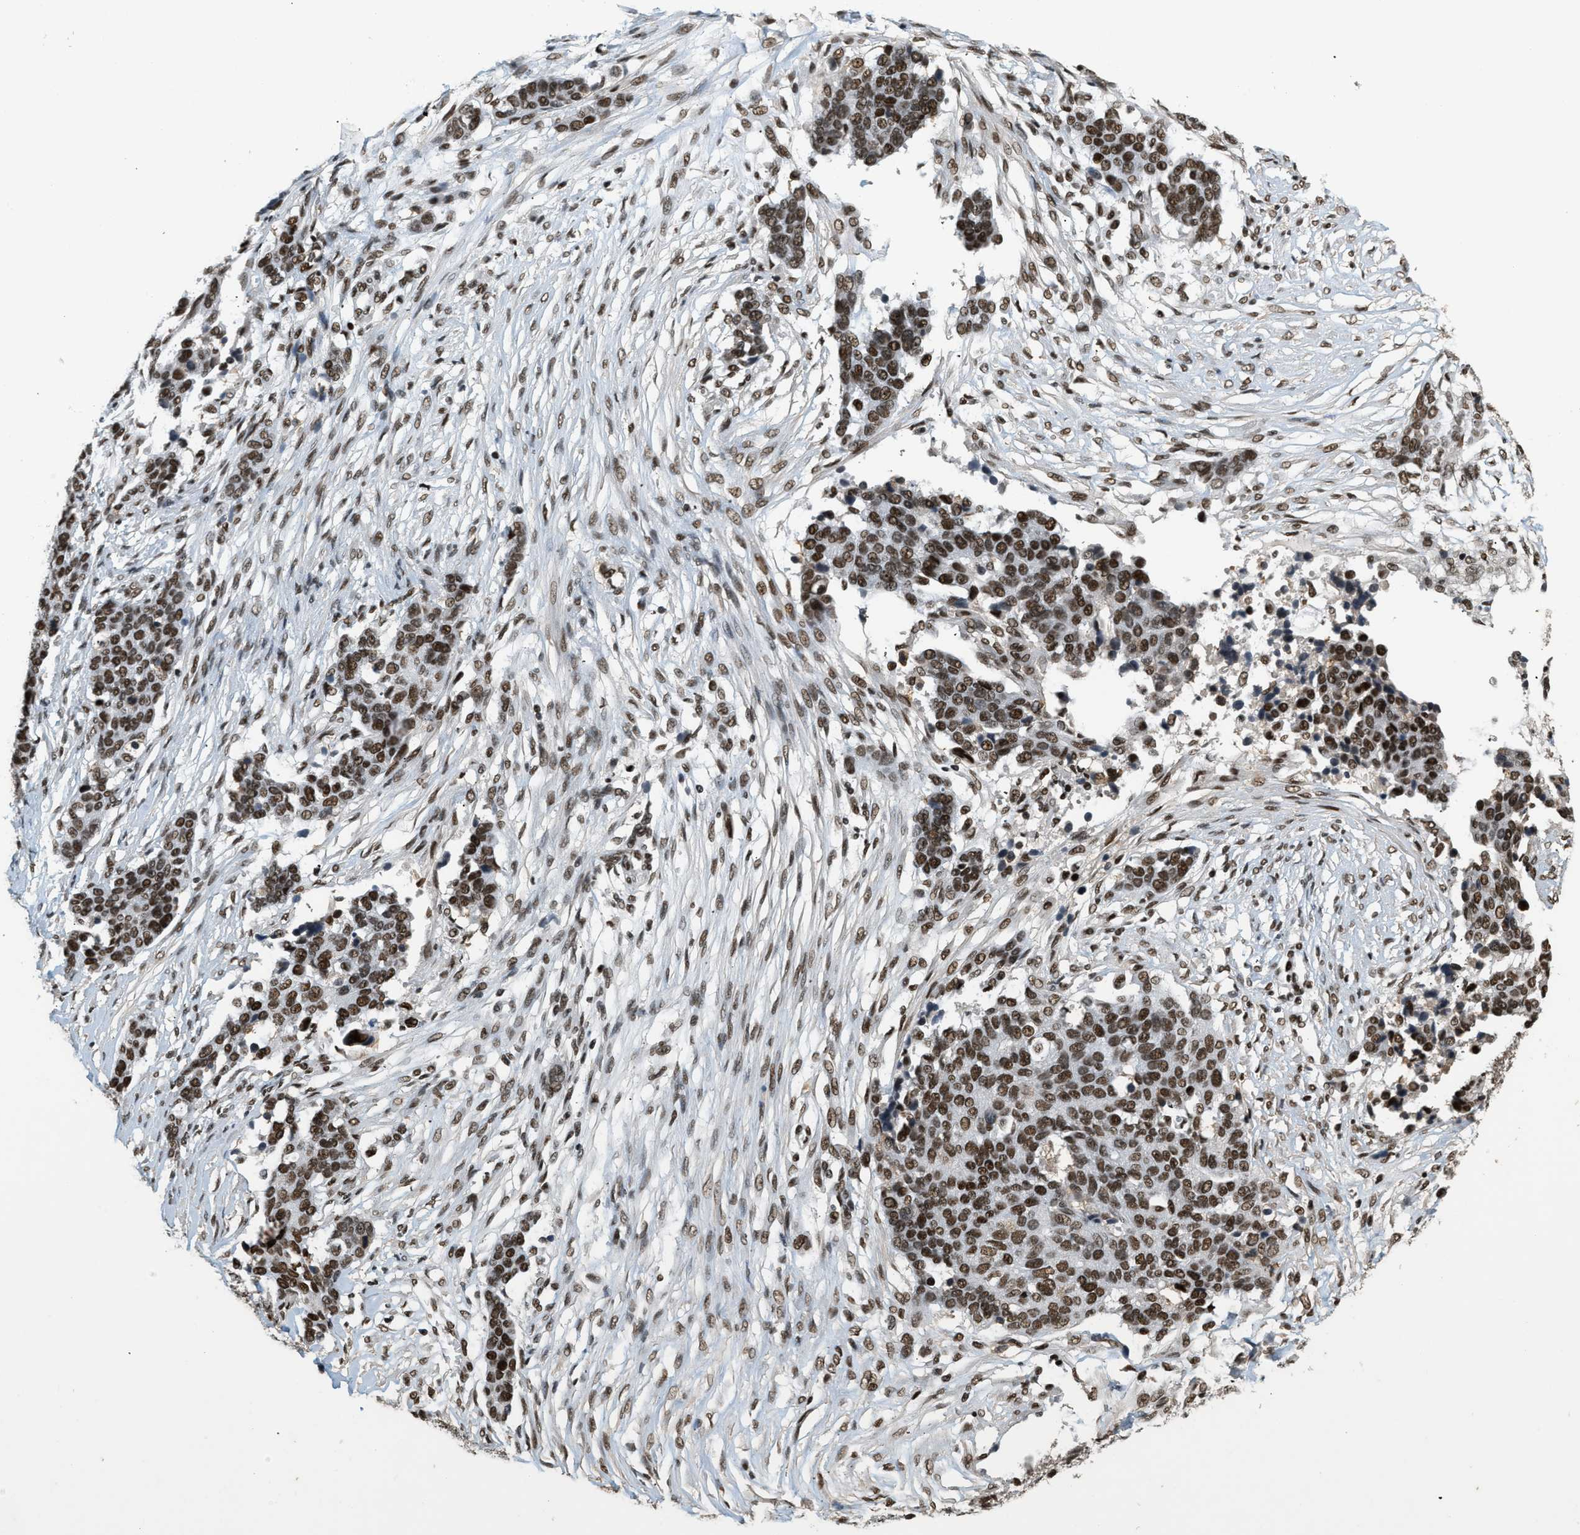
{"staining": {"intensity": "strong", "quantity": ">75%", "location": "nuclear"}, "tissue": "ovarian cancer", "cell_type": "Tumor cells", "image_type": "cancer", "snomed": [{"axis": "morphology", "description": "Cystadenocarcinoma, serous, NOS"}, {"axis": "topography", "description": "Ovary"}], "caption": "DAB immunohistochemical staining of human ovarian cancer displays strong nuclear protein staining in approximately >75% of tumor cells. Nuclei are stained in blue.", "gene": "SMARCB1", "patient": {"sex": "female", "age": 44}}